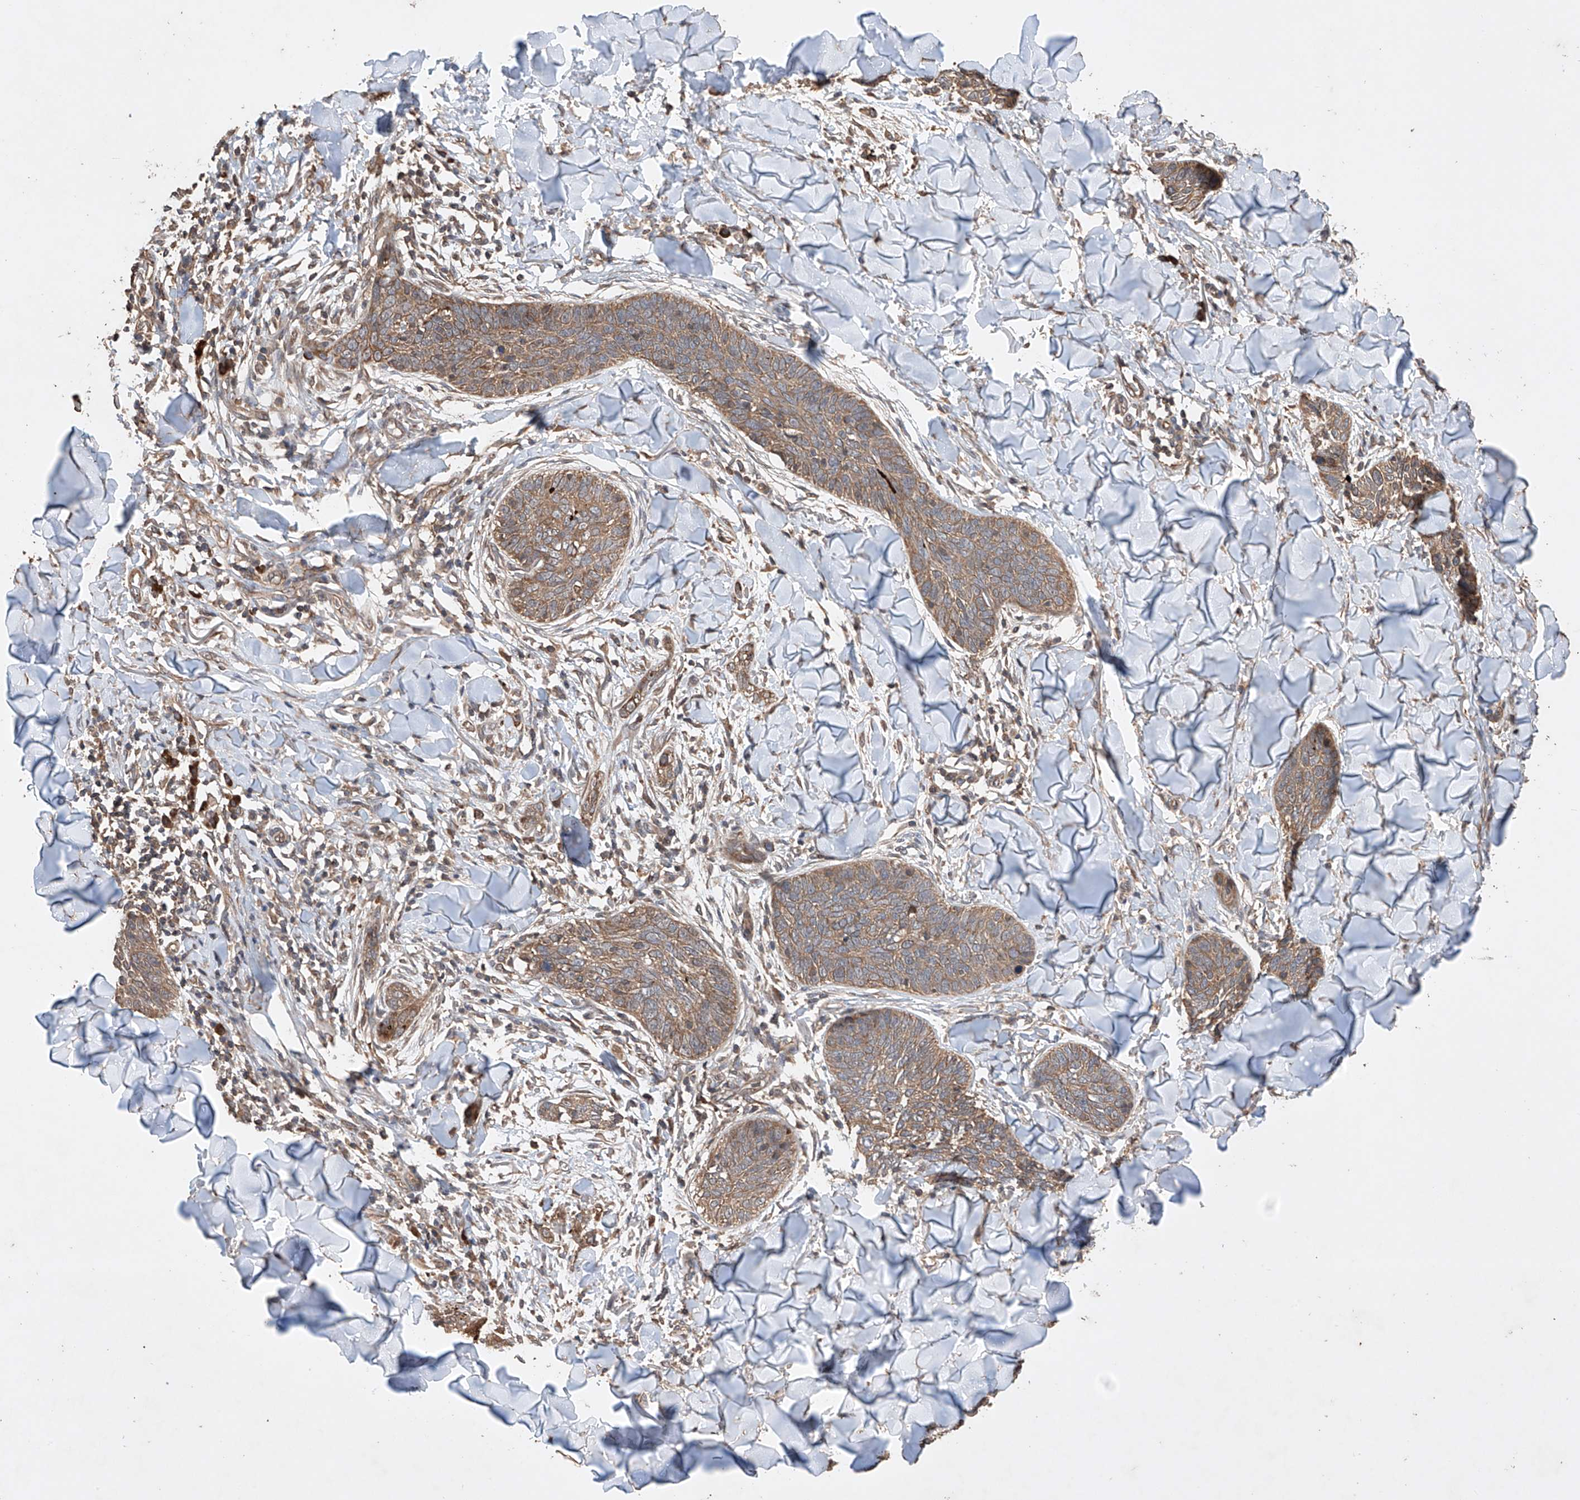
{"staining": {"intensity": "moderate", "quantity": ">75%", "location": "cytoplasmic/membranous"}, "tissue": "skin cancer", "cell_type": "Tumor cells", "image_type": "cancer", "snomed": [{"axis": "morphology", "description": "Basal cell carcinoma"}, {"axis": "topography", "description": "Skin"}], "caption": "Approximately >75% of tumor cells in human skin cancer (basal cell carcinoma) display moderate cytoplasmic/membranous protein expression as visualized by brown immunohistochemical staining.", "gene": "LURAP1", "patient": {"sex": "male", "age": 85}}